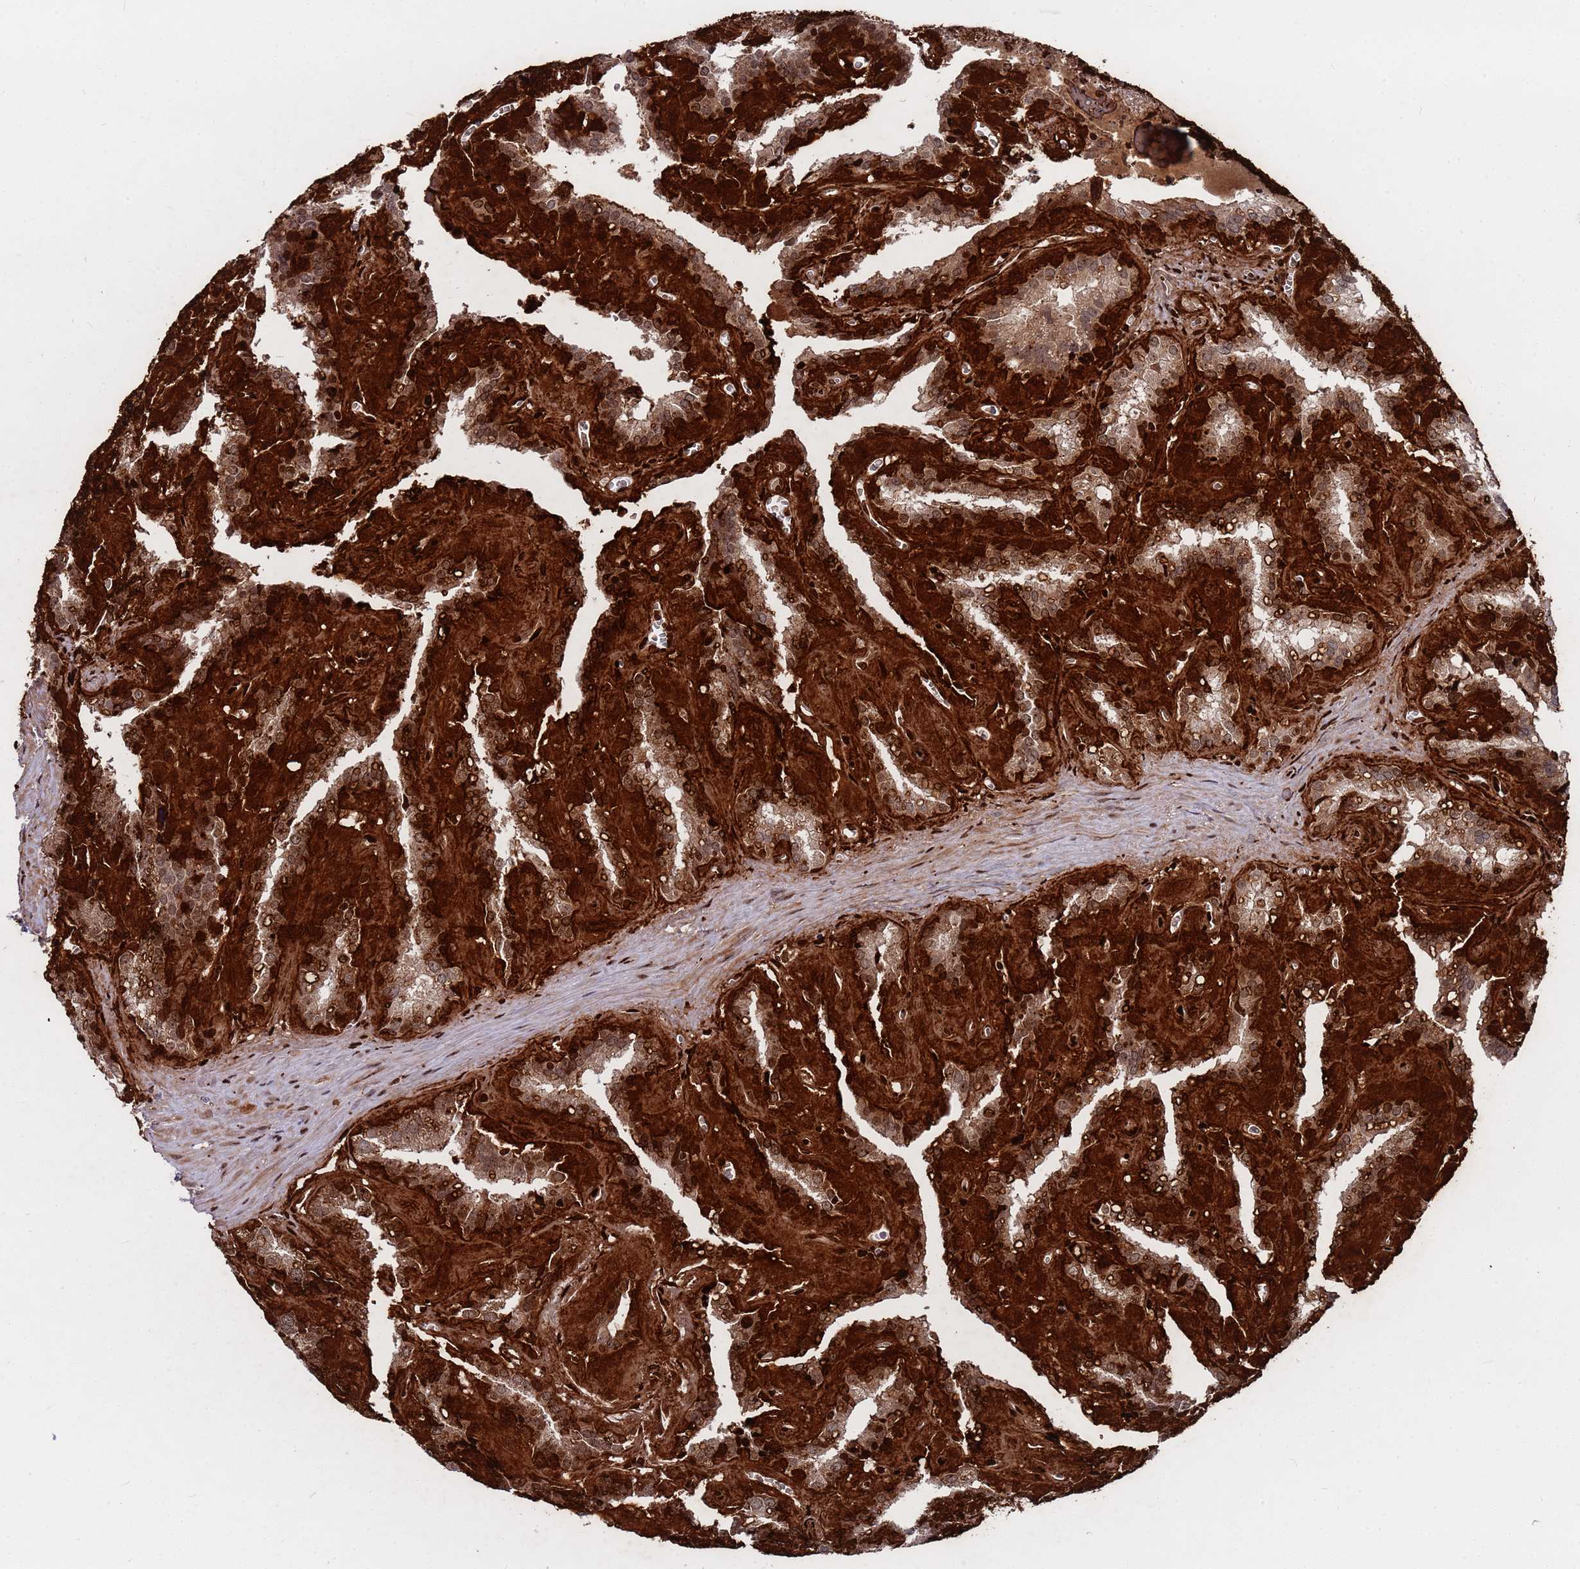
{"staining": {"intensity": "strong", "quantity": ">75%", "location": "cytoplasmic/membranous"}, "tissue": "seminal vesicle", "cell_type": "Glandular cells", "image_type": "normal", "snomed": [{"axis": "morphology", "description": "Normal tissue, NOS"}, {"axis": "topography", "description": "Prostate"}, {"axis": "topography", "description": "Seminal veicle"}], "caption": "There is high levels of strong cytoplasmic/membranous positivity in glandular cells of benign seminal vesicle, as demonstrated by immunohistochemical staining (brown color).", "gene": "TMBIM6", "patient": {"sex": "male", "age": 59}}